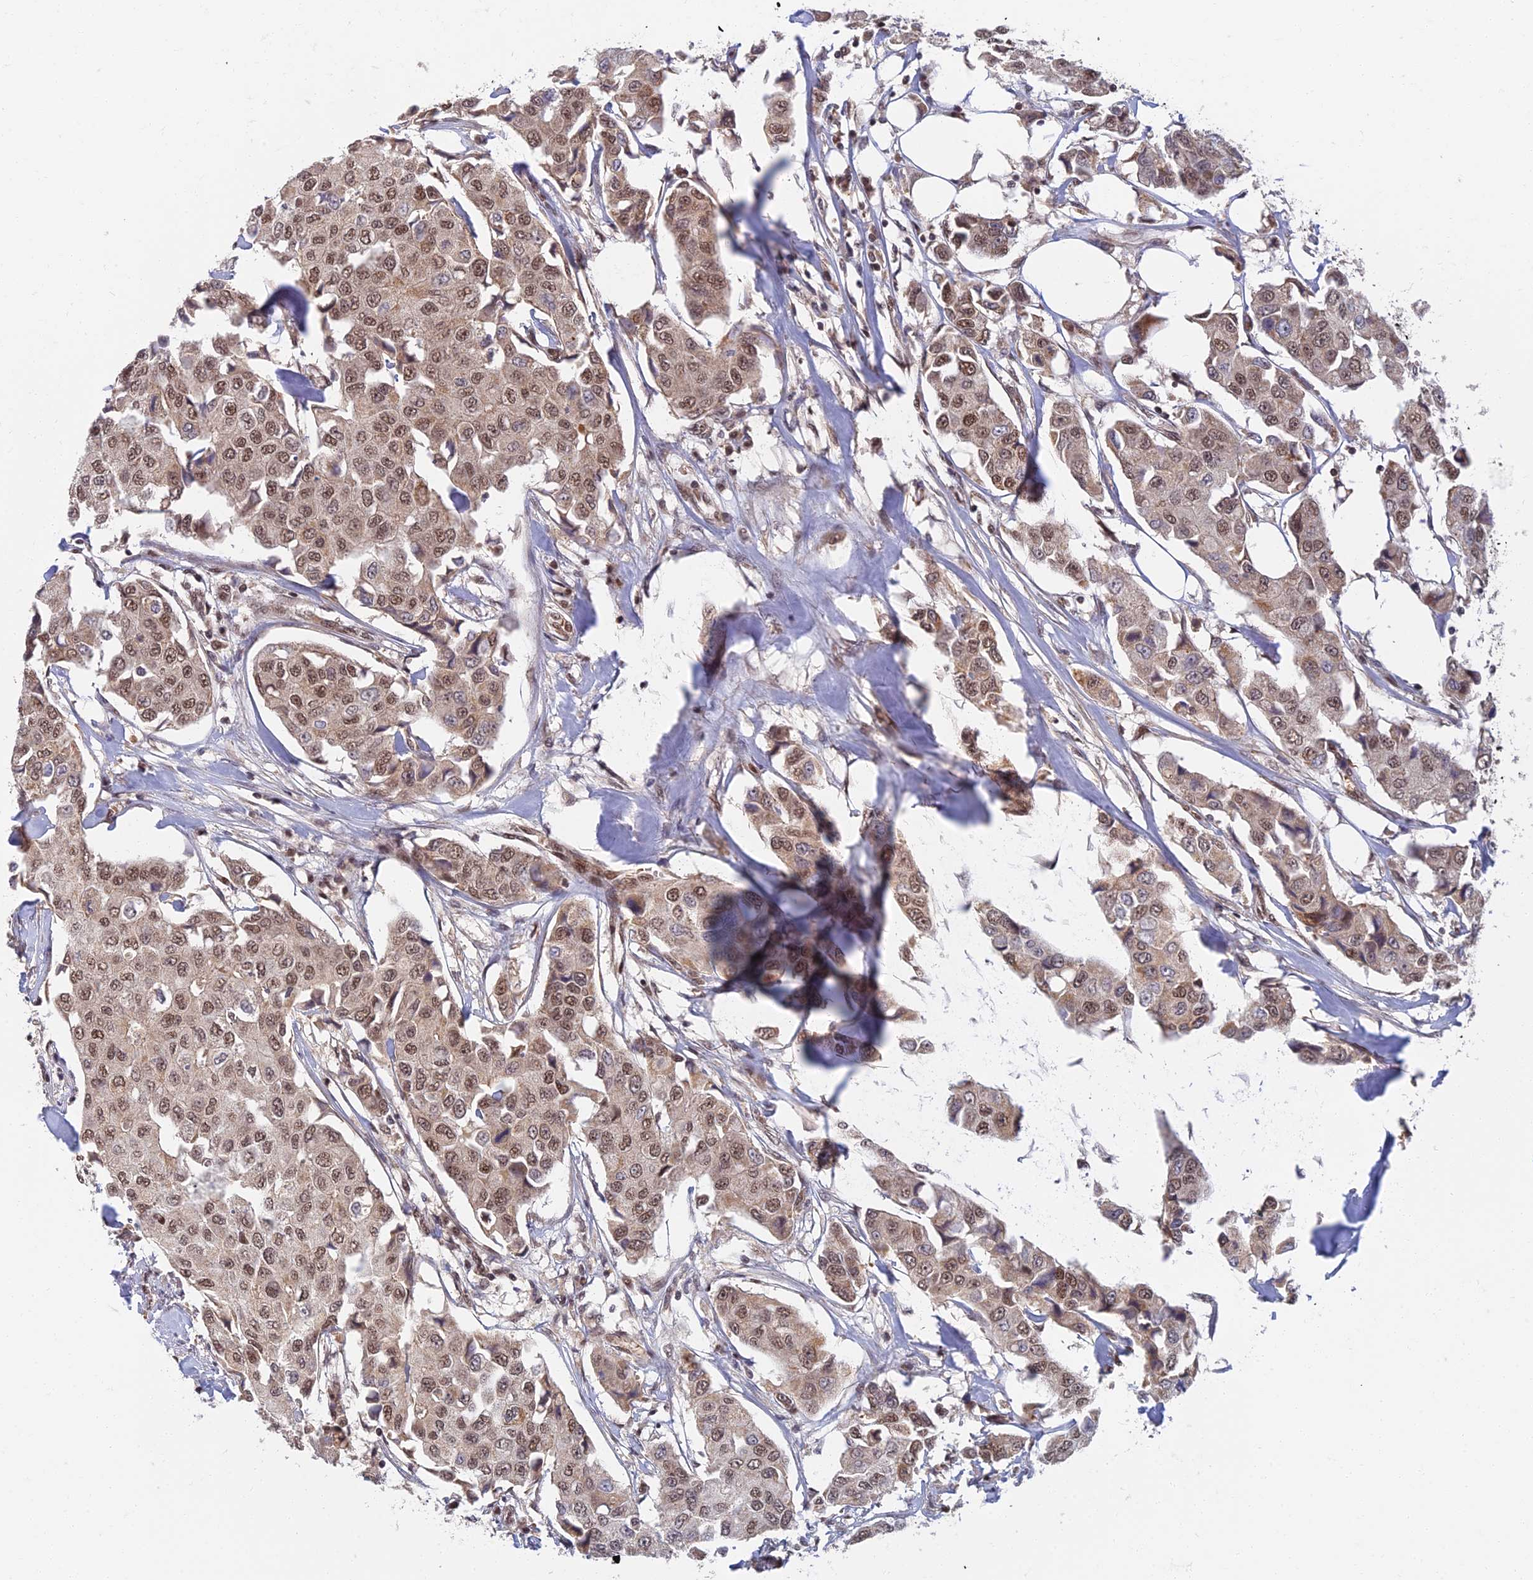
{"staining": {"intensity": "moderate", "quantity": ">75%", "location": "nuclear"}, "tissue": "breast cancer", "cell_type": "Tumor cells", "image_type": "cancer", "snomed": [{"axis": "morphology", "description": "Duct carcinoma"}, {"axis": "topography", "description": "Breast"}], "caption": "This is a micrograph of IHC staining of breast infiltrating ductal carcinoma, which shows moderate positivity in the nuclear of tumor cells.", "gene": "TCEA2", "patient": {"sex": "female", "age": 80}}